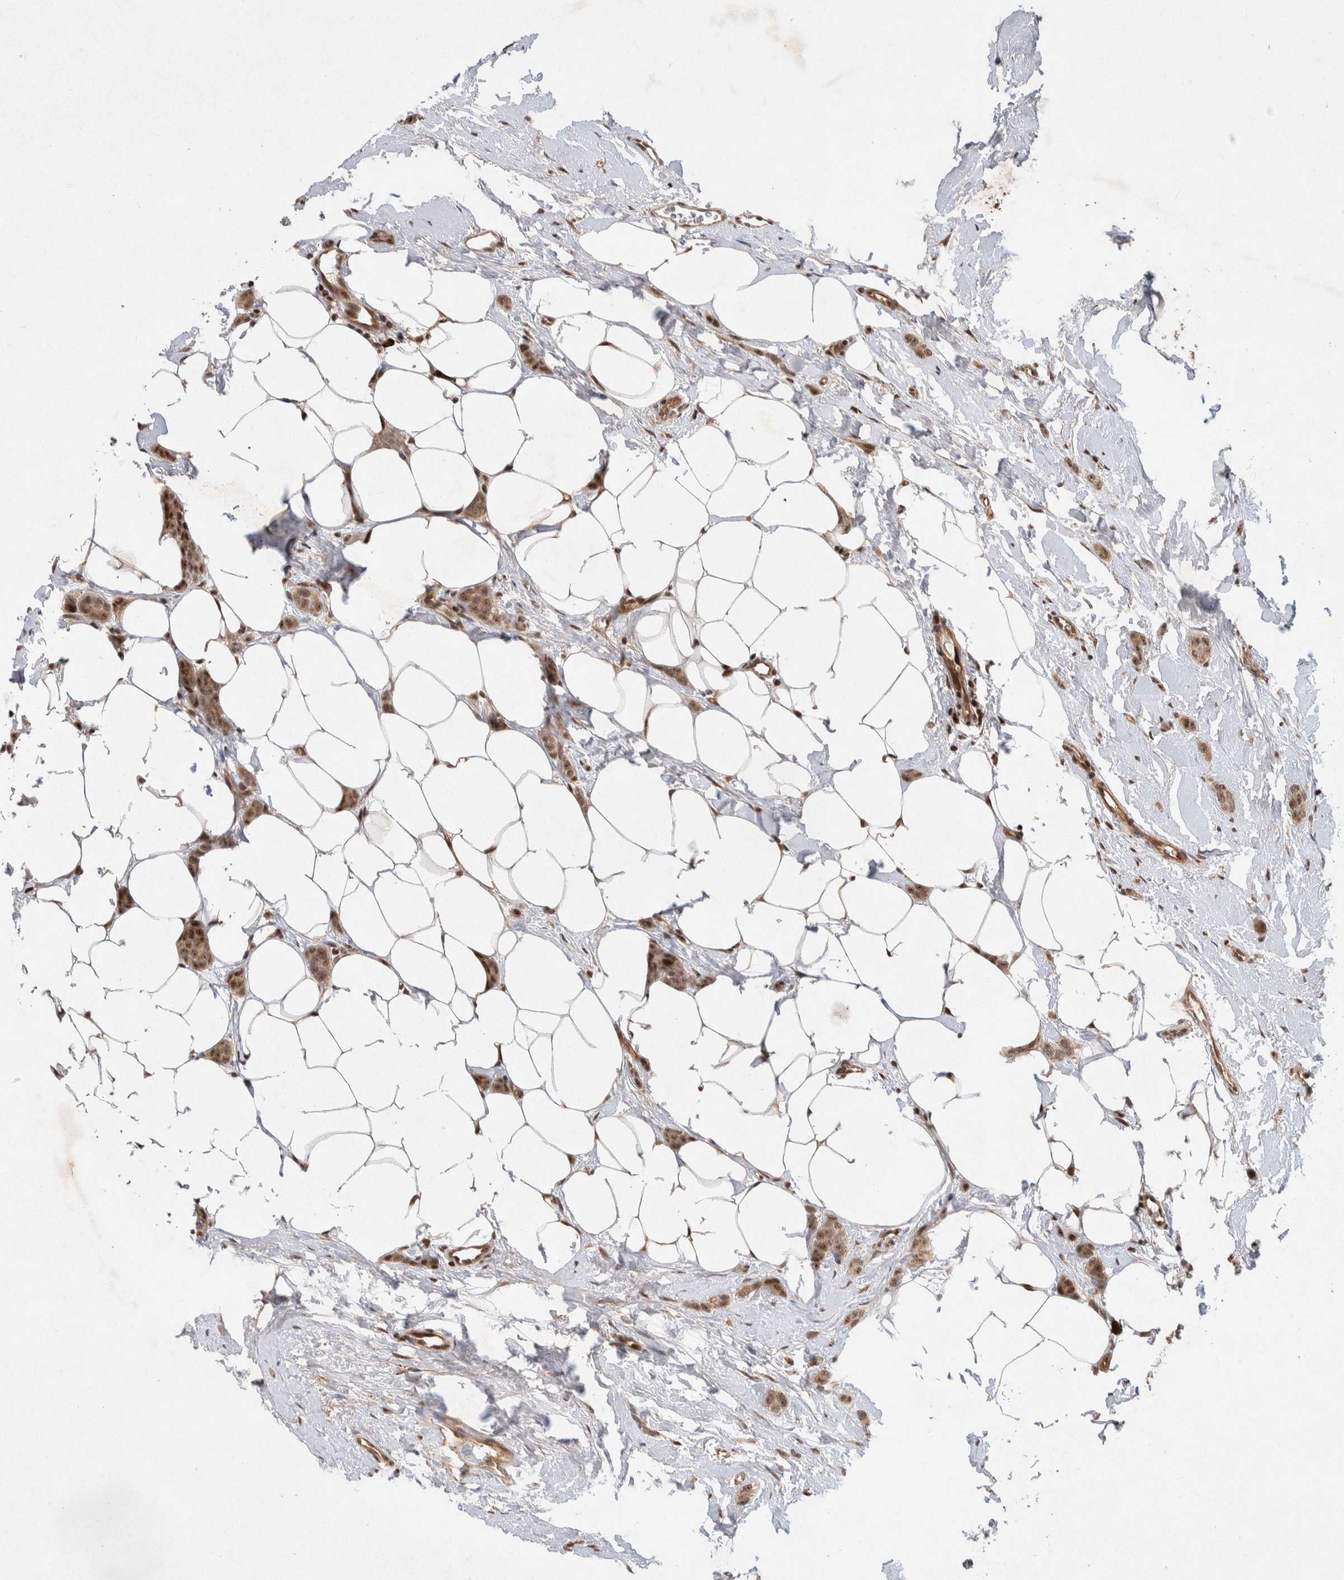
{"staining": {"intensity": "moderate", "quantity": ">75%", "location": "cytoplasmic/membranous,nuclear"}, "tissue": "breast cancer", "cell_type": "Tumor cells", "image_type": "cancer", "snomed": [{"axis": "morphology", "description": "Lobular carcinoma"}, {"axis": "topography", "description": "Skin"}, {"axis": "topography", "description": "Breast"}], "caption": "This is an image of immunohistochemistry staining of lobular carcinoma (breast), which shows moderate expression in the cytoplasmic/membranous and nuclear of tumor cells.", "gene": "TOR1B", "patient": {"sex": "female", "age": 46}}